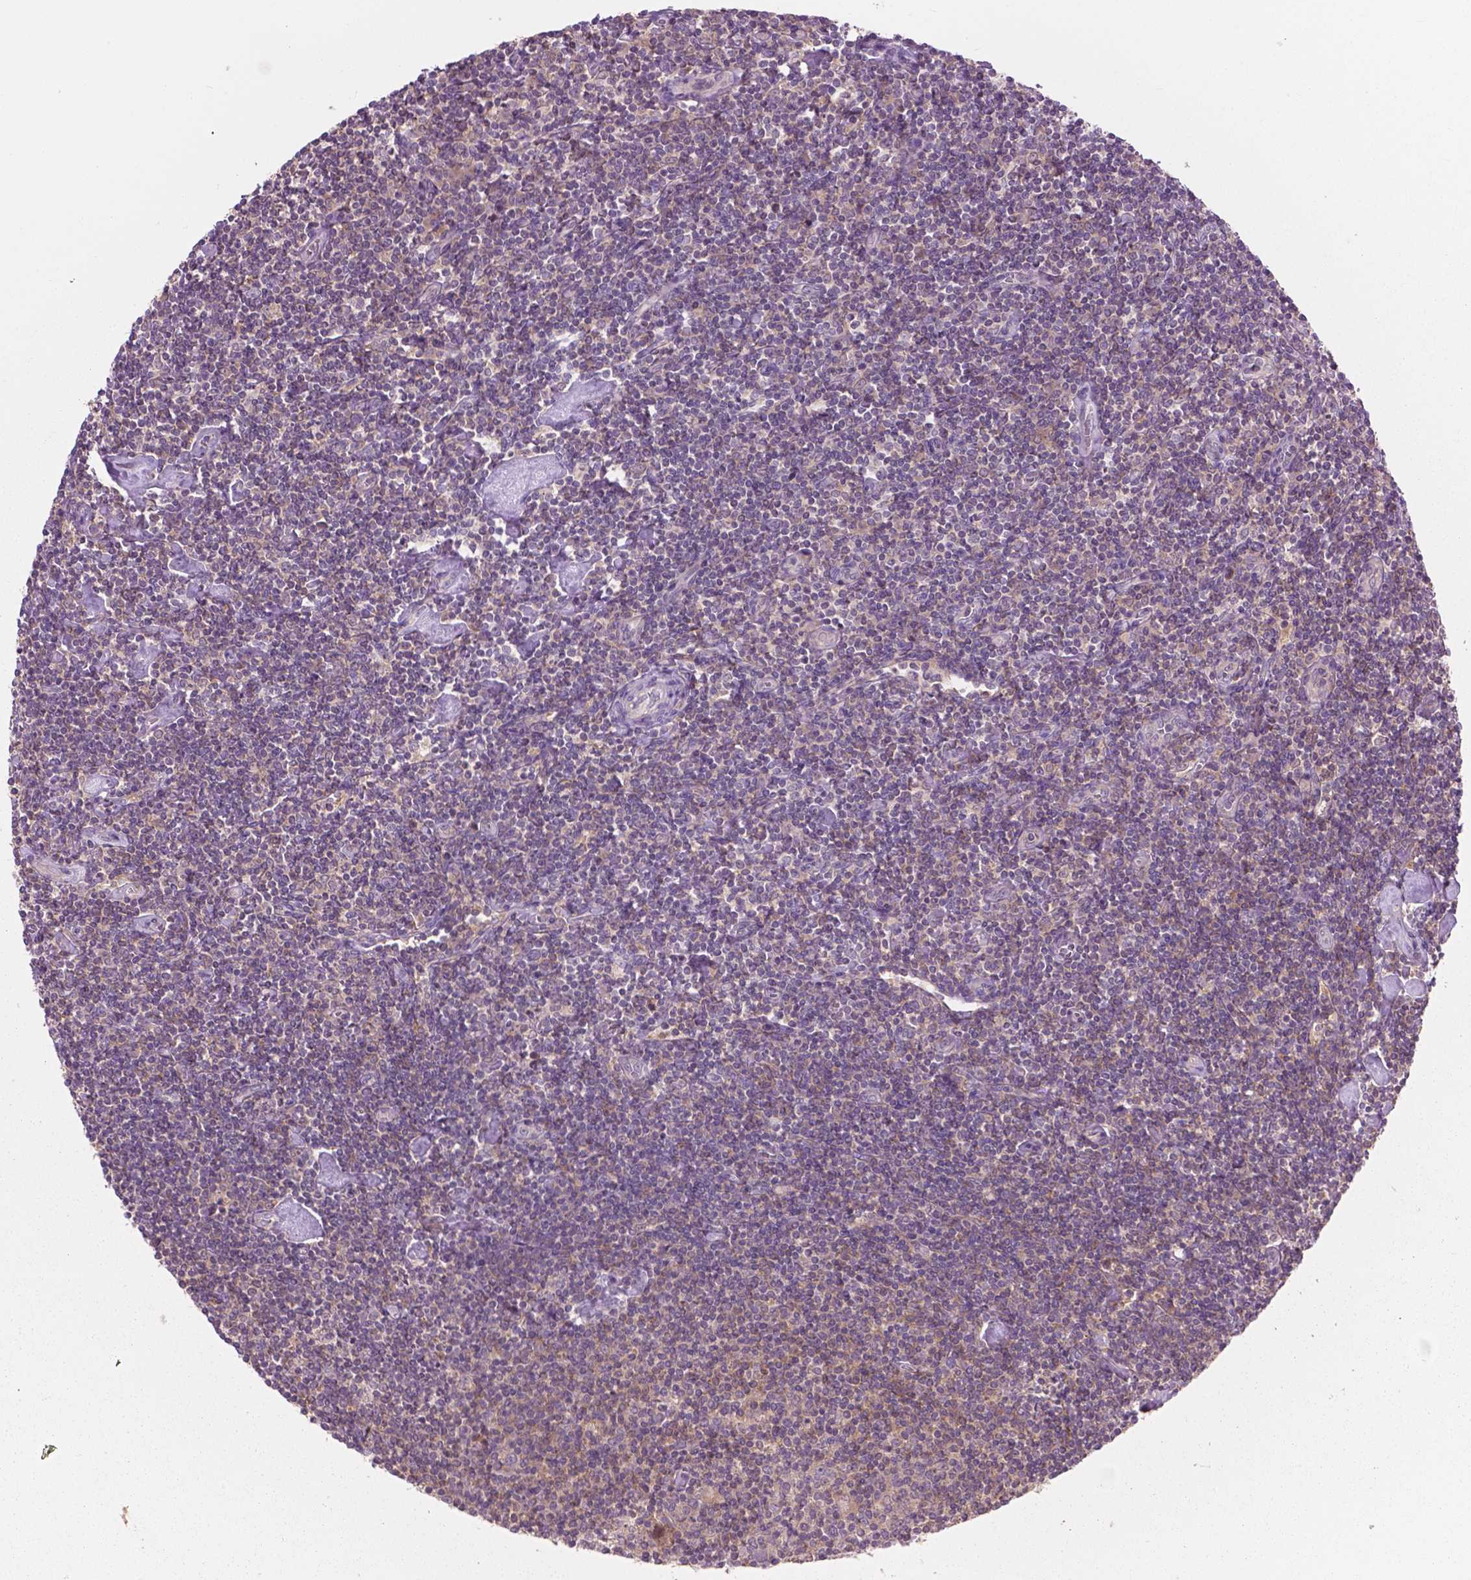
{"staining": {"intensity": "weak", "quantity": "<25%", "location": "cytoplasmic/membranous"}, "tissue": "lymphoma", "cell_type": "Tumor cells", "image_type": "cancer", "snomed": [{"axis": "morphology", "description": "Hodgkin's disease, NOS"}, {"axis": "topography", "description": "Lymph node"}], "caption": "DAB (3,3'-diaminobenzidine) immunohistochemical staining of human Hodgkin's disease displays no significant staining in tumor cells.", "gene": "MZT1", "patient": {"sex": "male", "age": 40}}